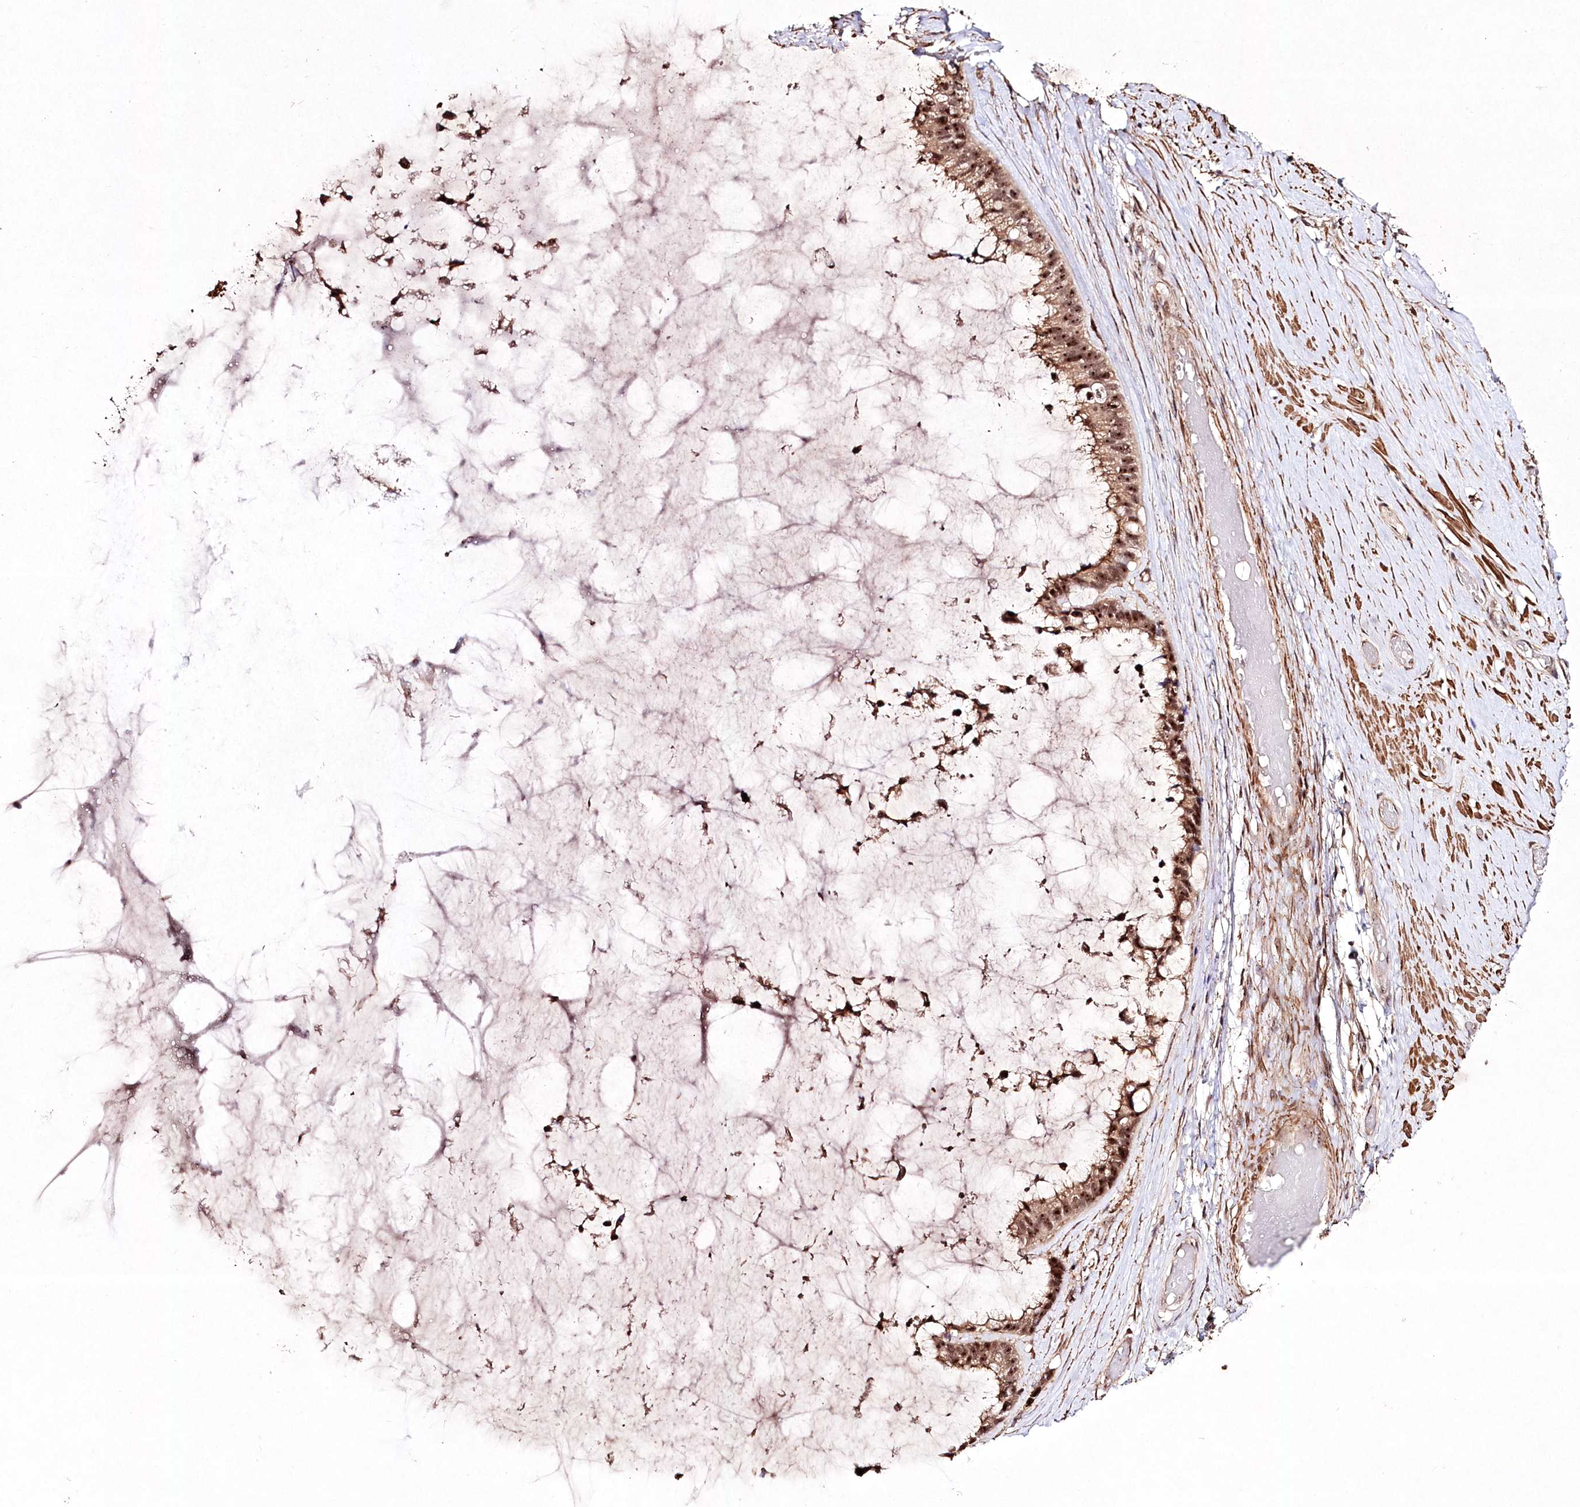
{"staining": {"intensity": "moderate", "quantity": ">75%", "location": "cytoplasmic/membranous,nuclear"}, "tissue": "ovarian cancer", "cell_type": "Tumor cells", "image_type": "cancer", "snomed": [{"axis": "morphology", "description": "Cystadenocarcinoma, mucinous, NOS"}, {"axis": "topography", "description": "Ovary"}], "caption": "A high-resolution image shows immunohistochemistry (IHC) staining of ovarian cancer, which reveals moderate cytoplasmic/membranous and nuclear positivity in about >75% of tumor cells.", "gene": "CCDC59", "patient": {"sex": "female", "age": 39}}